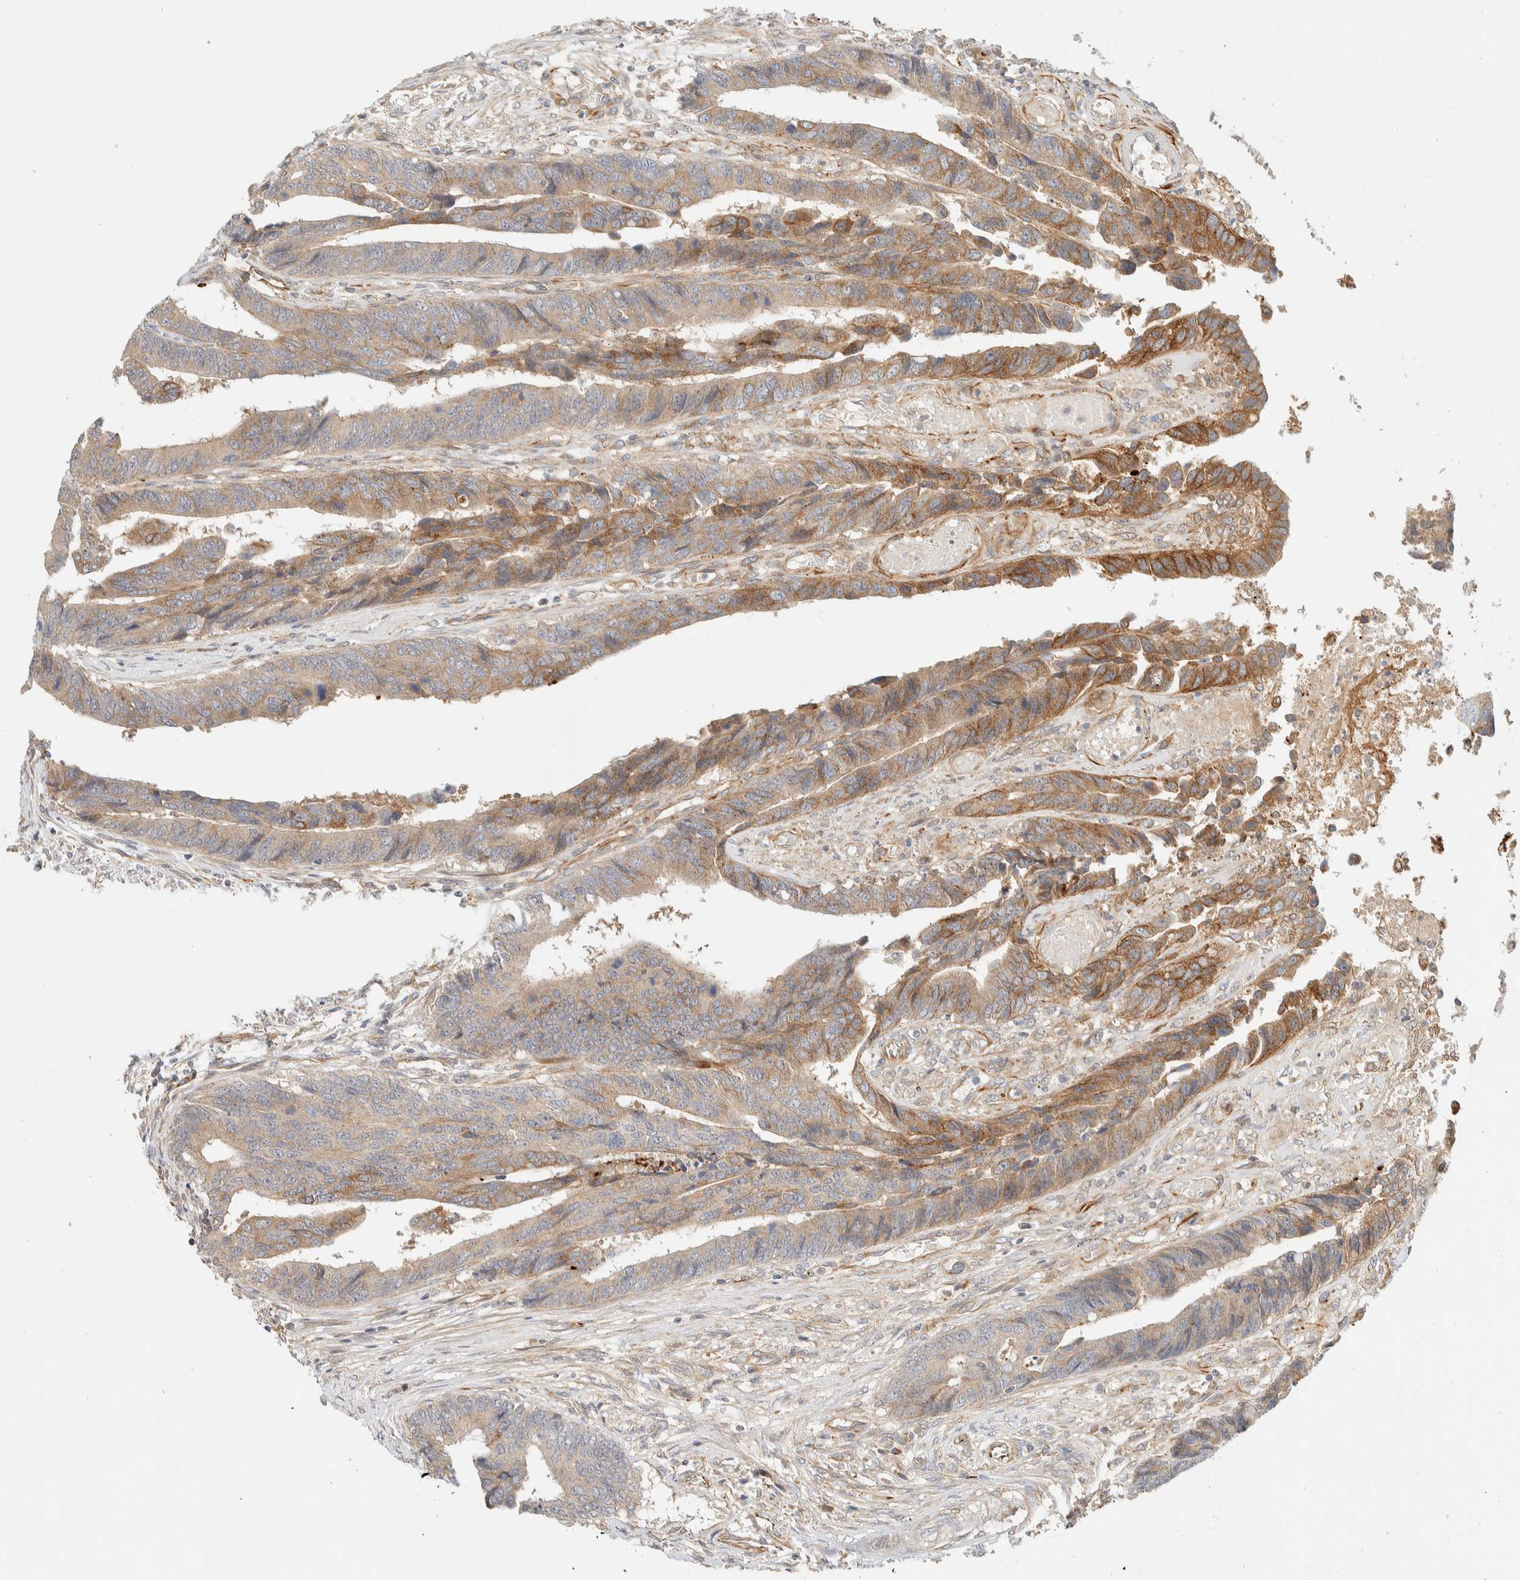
{"staining": {"intensity": "moderate", "quantity": ">75%", "location": "cytoplasmic/membranous"}, "tissue": "colorectal cancer", "cell_type": "Tumor cells", "image_type": "cancer", "snomed": [{"axis": "morphology", "description": "Adenocarcinoma, NOS"}, {"axis": "topography", "description": "Rectum"}], "caption": "The histopathology image exhibits staining of colorectal adenocarcinoma, revealing moderate cytoplasmic/membranous protein positivity (brown color) within tumor cells.", "gene": "FAT1", "patient": {"sex": "male", "age": 84}}